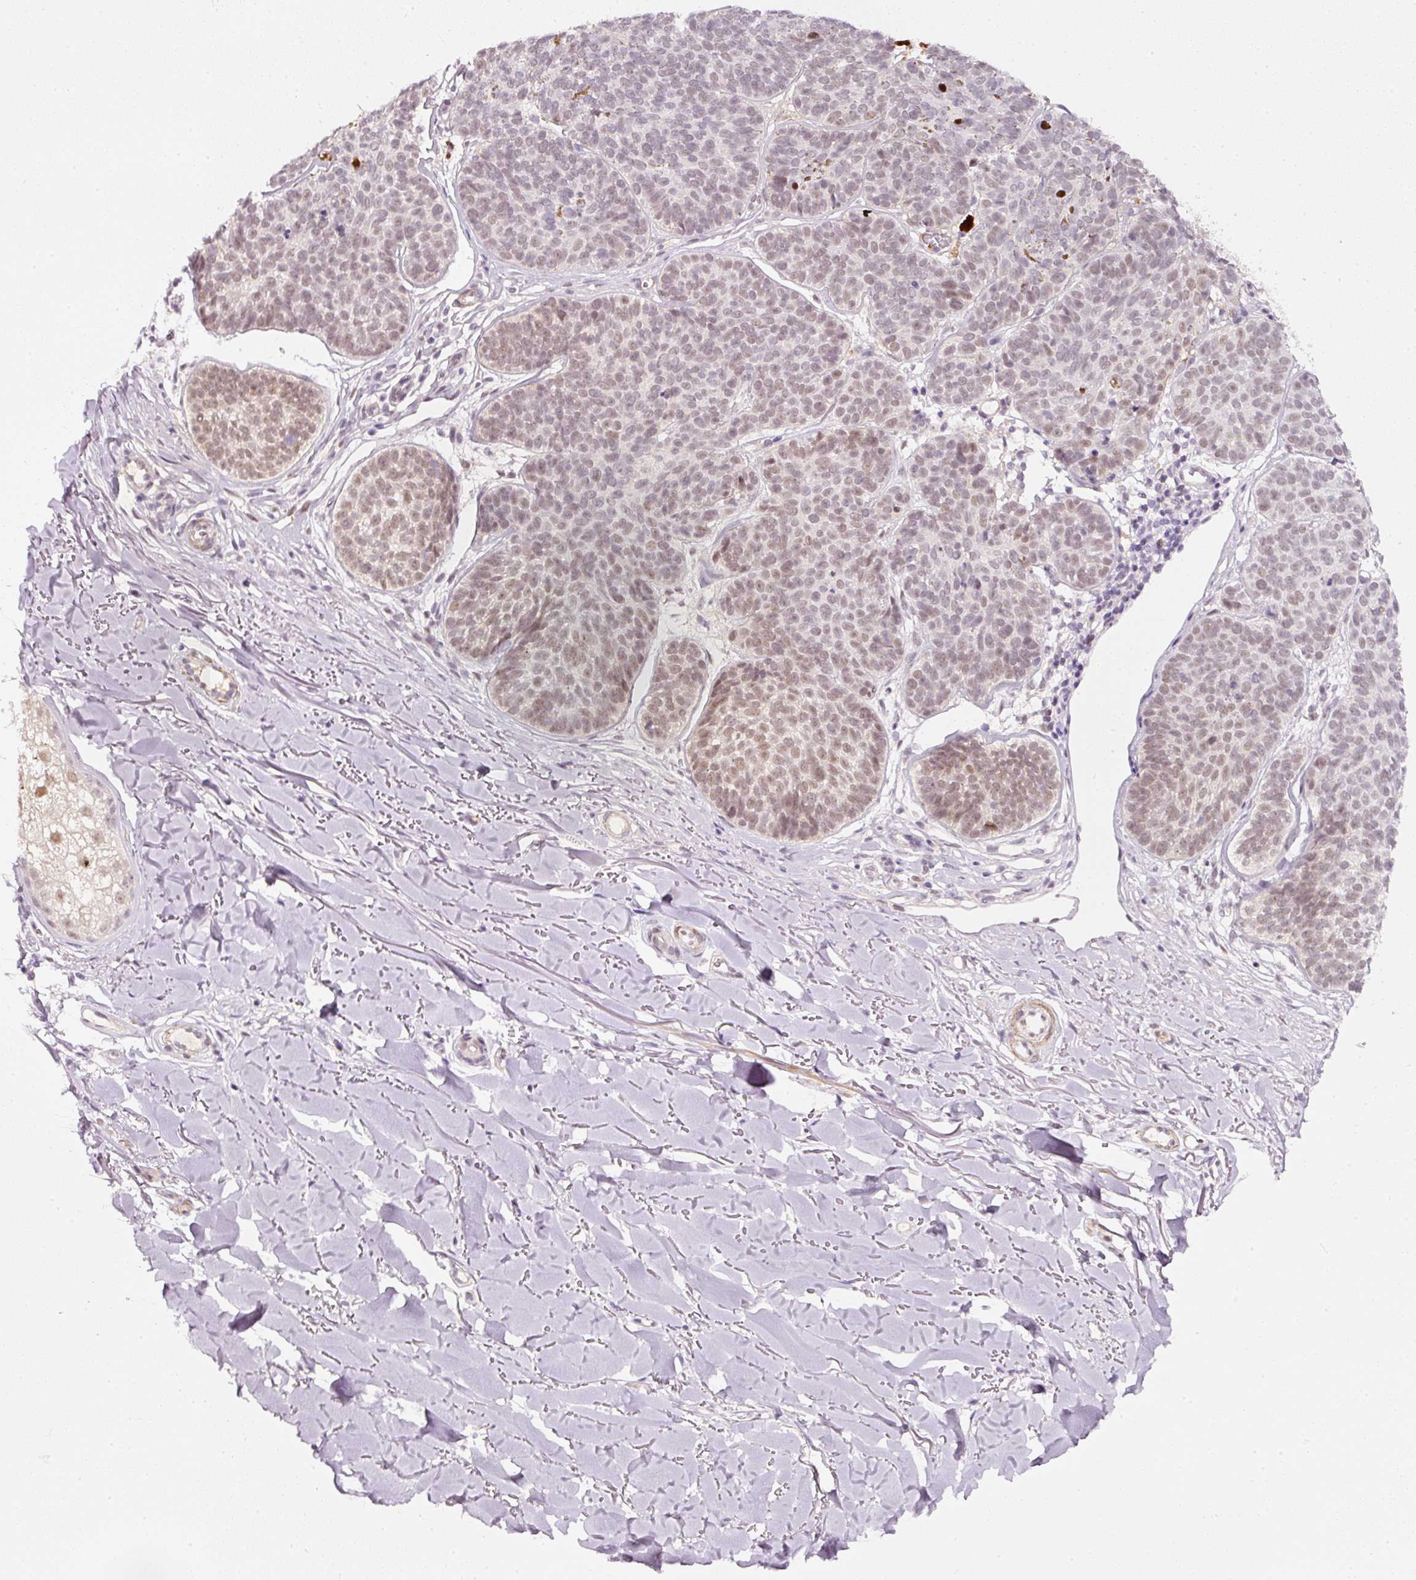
{"staining": {"intensity": "moderate", "quantity": "25%-75%", "location": "nuclear"}, "tissue": "skin cancer", "cell_type": "Tumor cells", "image_type": "cancer", "snomed": [{"axis": "morphology", "description": "Basal cell carcinoma"}, {"axis": "topography", "description": "Skin"}, {"axis": "topography", "description": "Skin of neck"}, {"axis": "topography", "description": "Skin of shoulder"}, {"axis": "topography", "description": "Skin of back"}], "caption": "This is an image of IHC staining of skin basal cell carcinoma, which shows moderate expression in the nuclear of tumor cells.", "gene": "TOGARAM1", "patient": {"sex": "male", "age": 80}}